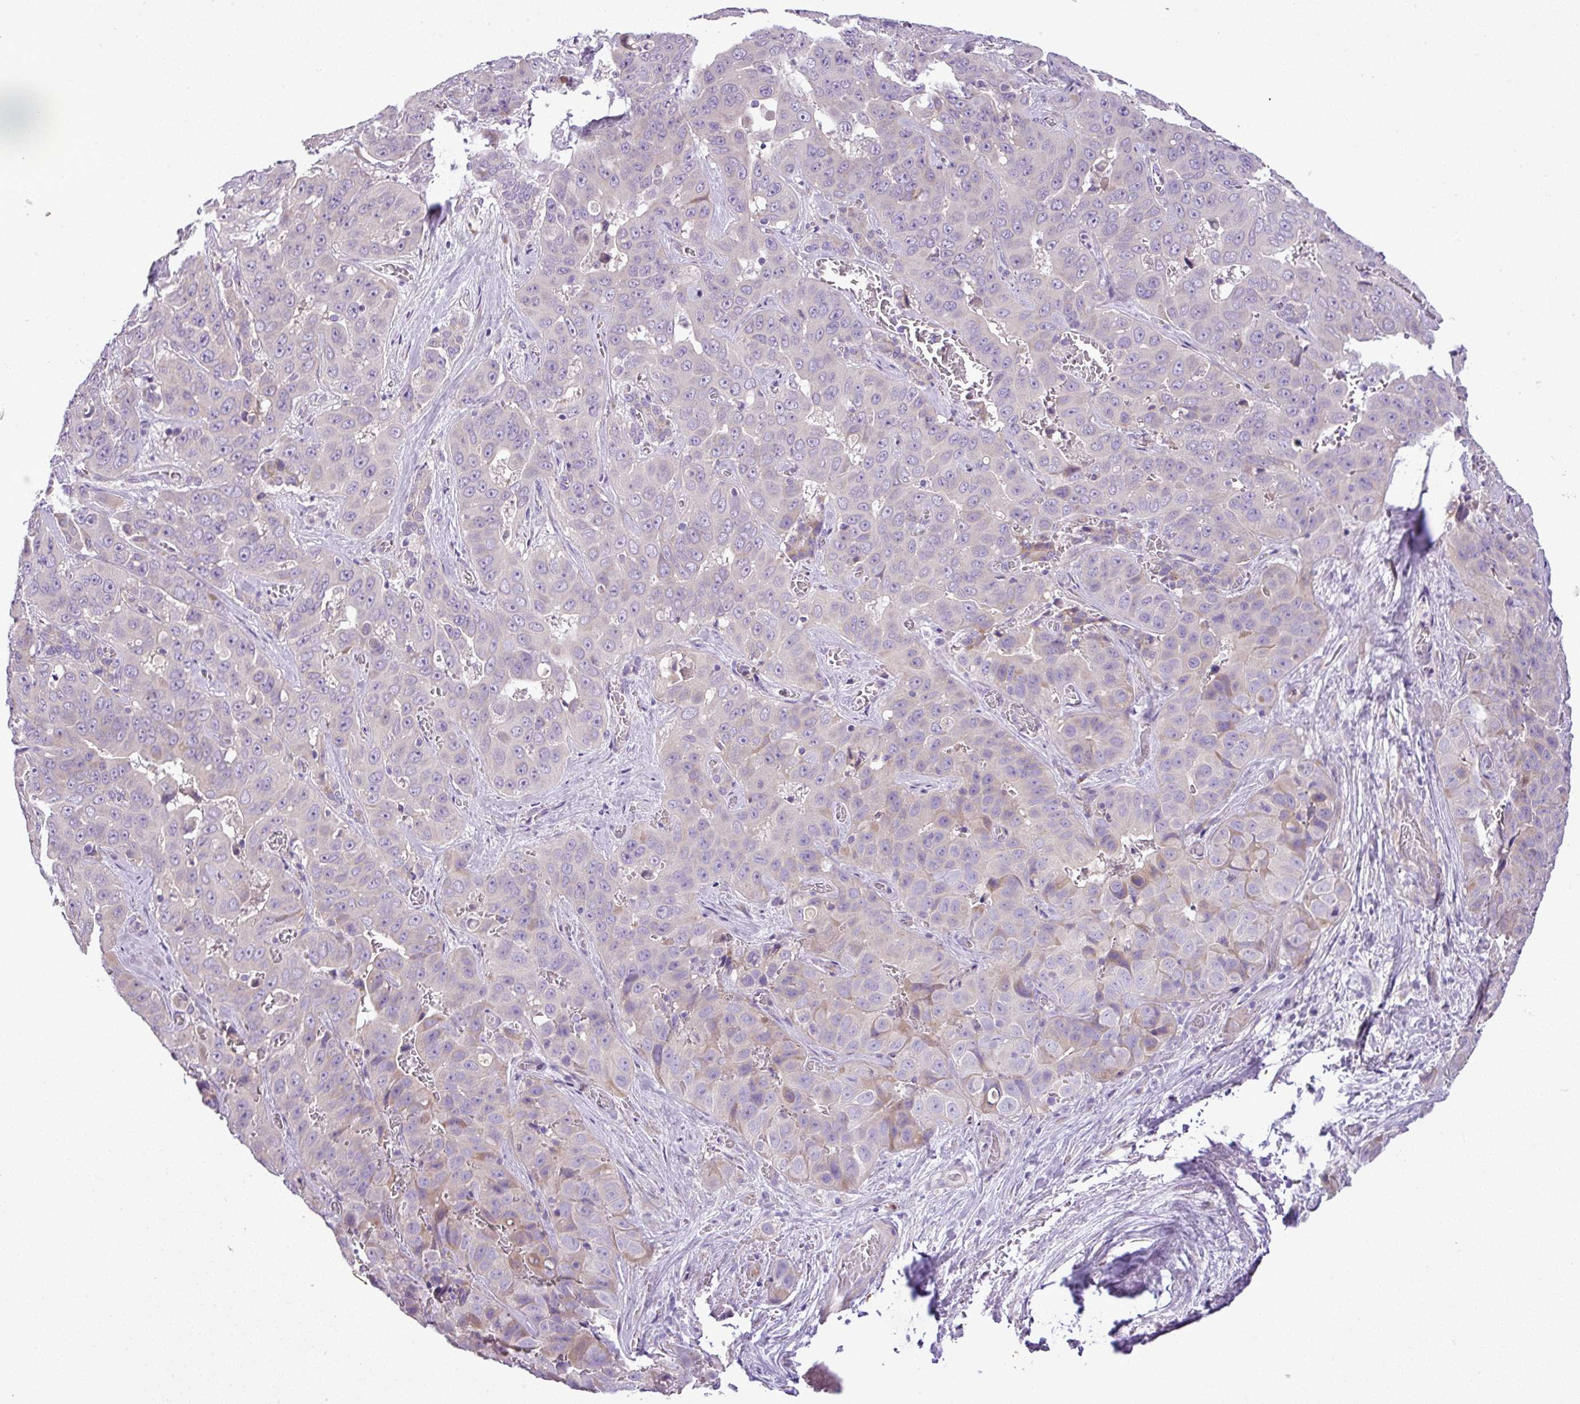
{"staining": {"intensity": "negative", "quantity": "none", "location": "none"}, "tissue": "liver cancer", "cell_type": "Tumor cells", "image_type": "cancer", "snomed": [{"axis": "morphology", "description": "Cholangiocarcinoma"}, {"axis": "topography", "description": "Liver"}], "caption": "The micrograph displays no staining of tumor cells in cholangiocarcinoma (liver).", "gene": "MOCS3", "patient": {"sex": "female", "age": 52}}